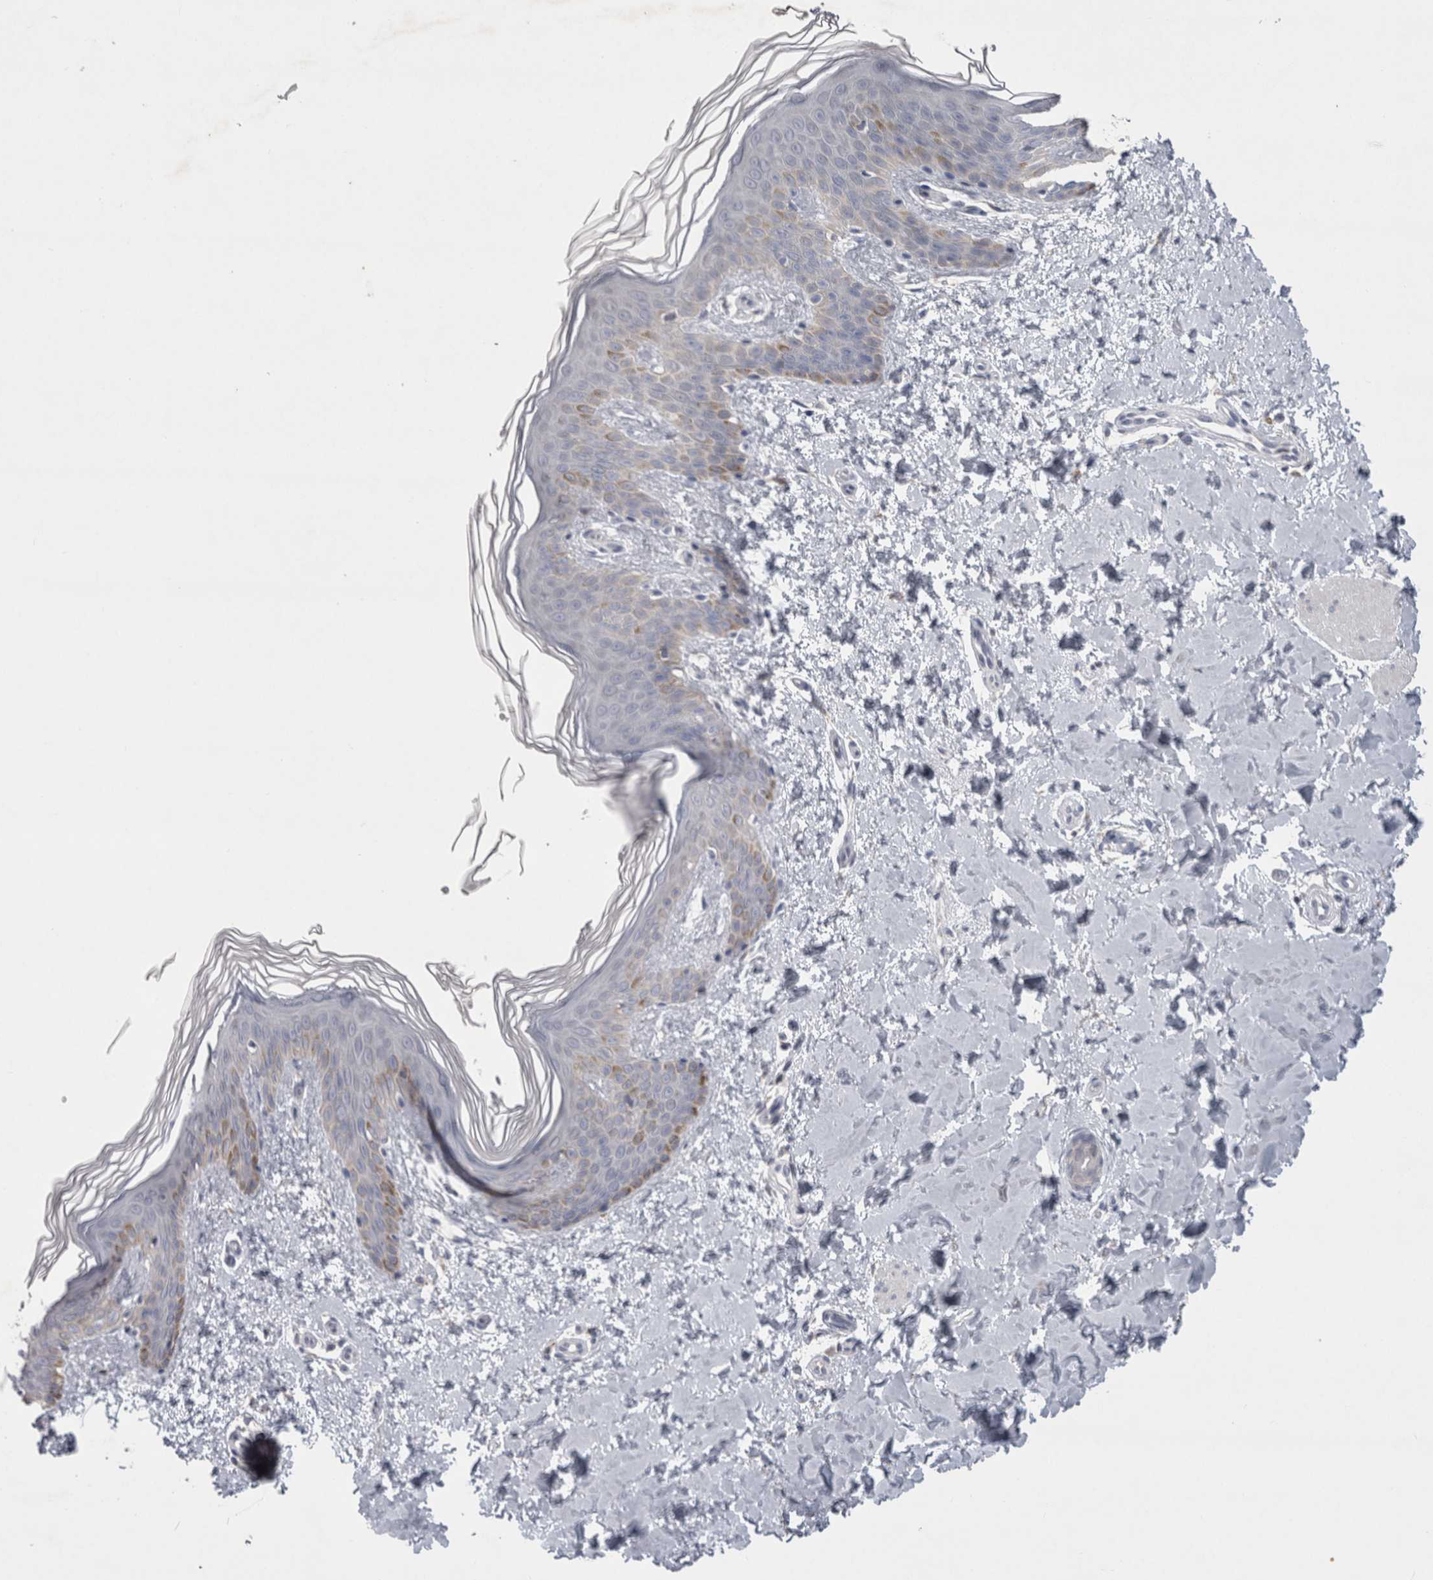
{"staining": {"intensity": "negative", "quantity": "none", "location": "none"}, "tissue": "skin", "cell_type": "Fibroblasts", "image_type": "normal", "snomed": [{"axis": "morphology", "description": "Normal tissue, NOS"}, {"axis": "morphology", "description": "Neoplasm, benign, NOS"}, {"axis": "topography", "description": "Skin"}, {"axis": "topography", "description": "Soft tissue"}], "caption": "Immunohistochemistry (IHC) of normal skin demonstrates no expression in fibroblasts.", "gene": "AGMAT", "patient": {"sex": "male", "age": 26}}